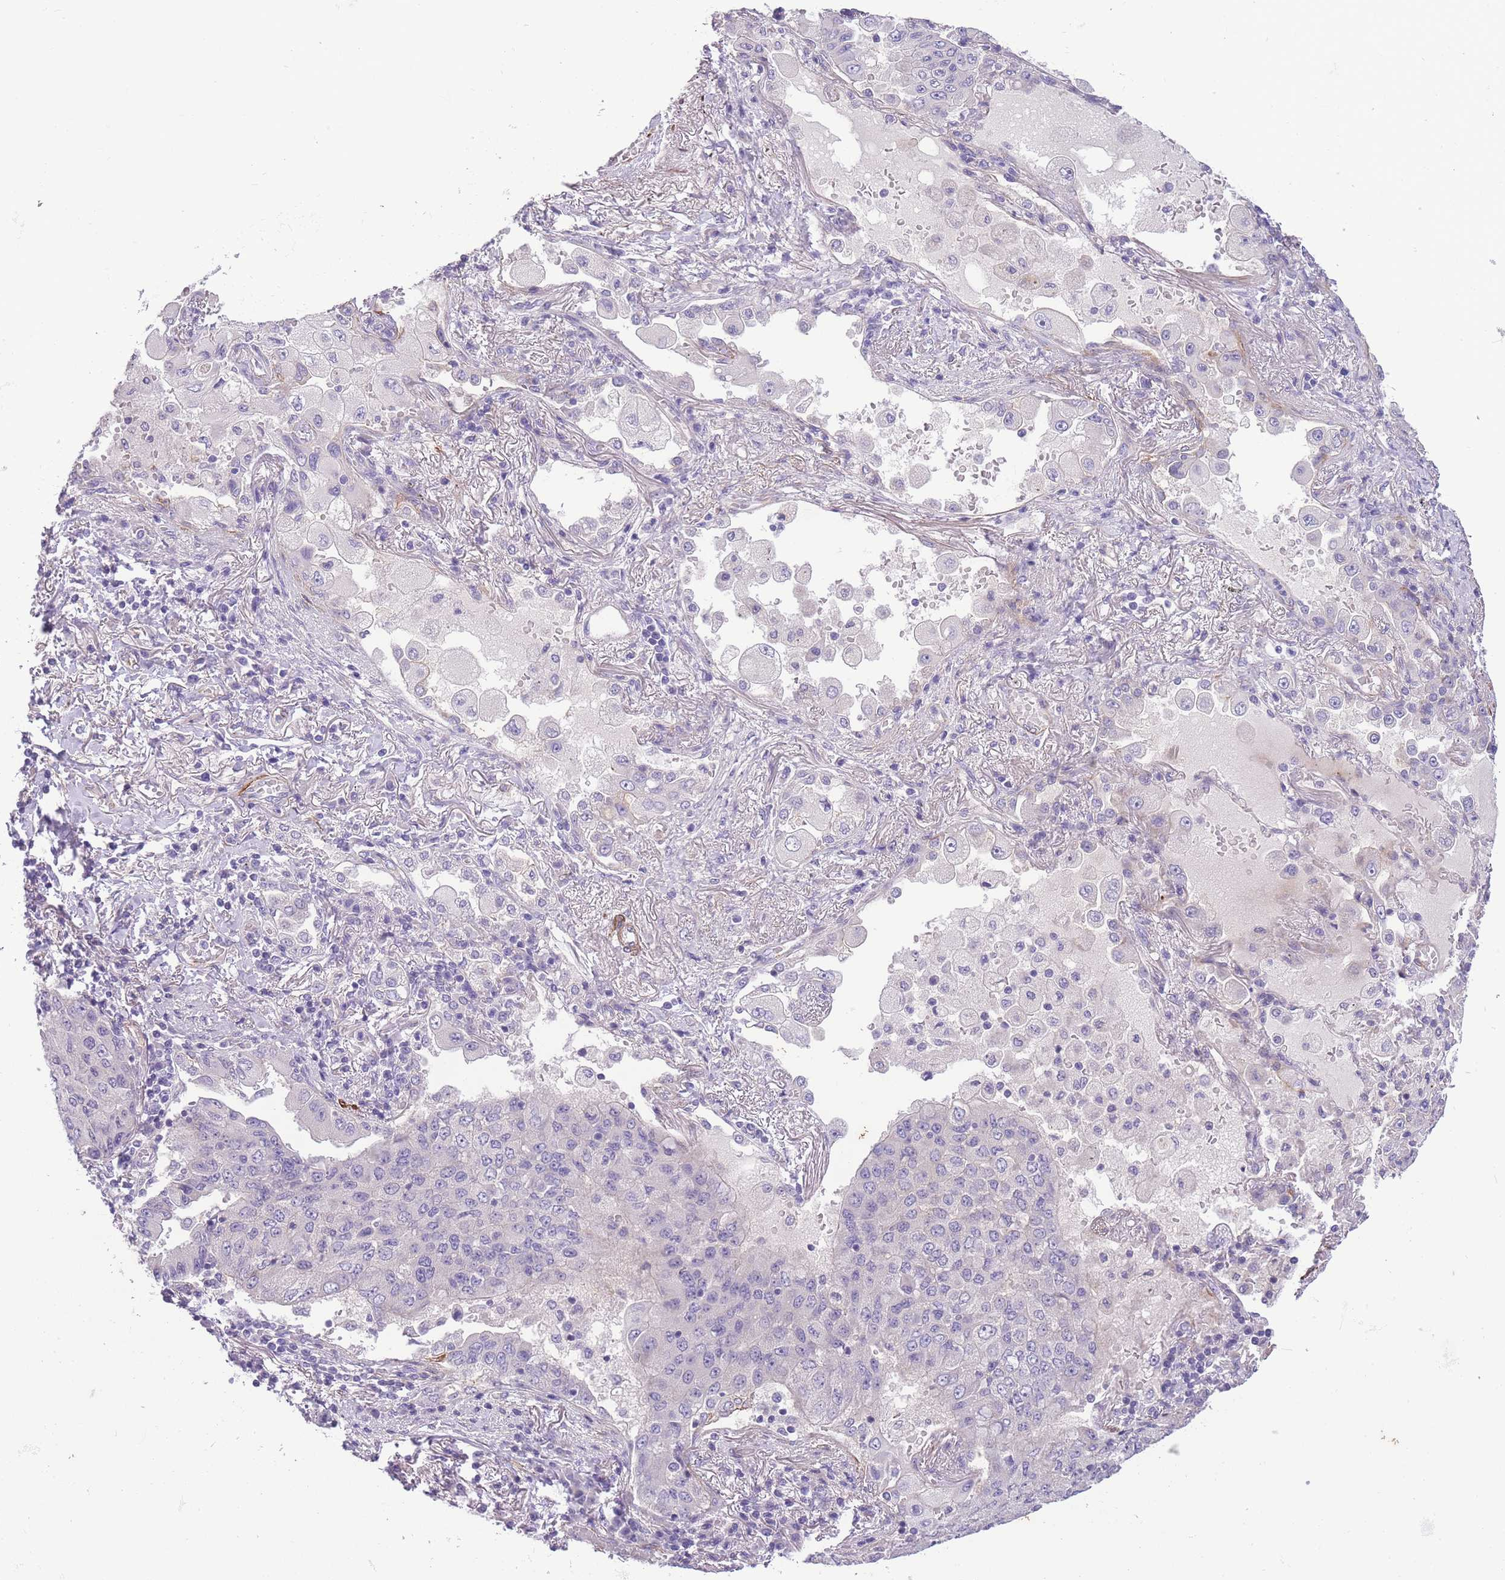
{"staining": {"intensity": "negative", "quantity": "none", "location": "none"}, "tissue": "lung cancer", "cell_type": "Tumor cells", "image_type": "cancer", "snomed": [{"axis": "morphology", "description": "Squamous cell carcinoma, NOS"}, {"axis": "topography", "description": "Lung"}], "caption": "A photomicrograph of lung cancer stained for a protein exhibits no brown staining in tumor cells. Nuclei are stained in blue.", "gene": "FAM124A", "patient": {"sex": "male", "age": 74}}